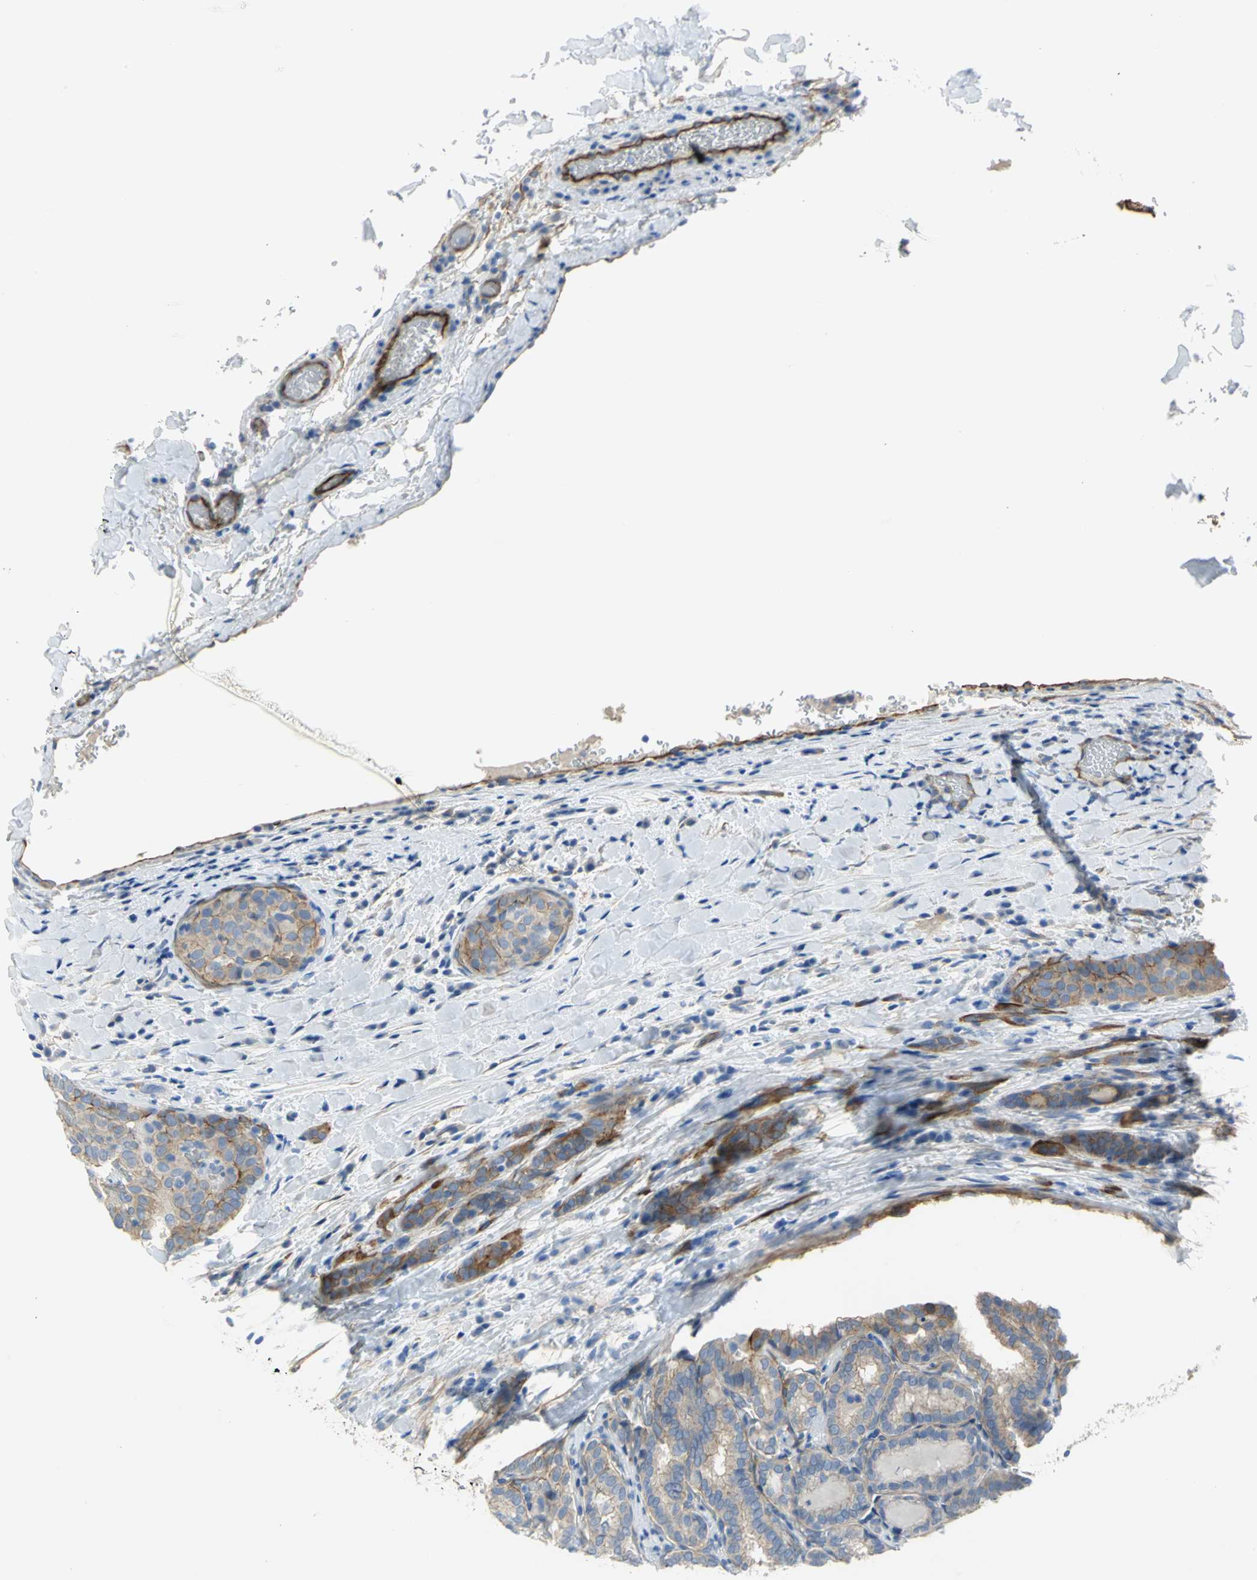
{"staining": {"intensity": "moderate", "quantity": ">75%", "location": "cytoplasmic/membranous"}, "tissue": "thyroid cancer", "cell_type": "Tumor cells", "image_type": "cancer", "snomed": [{"axis": "morphology", "description": "Papillary adenocarcinoma, NOS"}, {"axis": "topography", "description": "Thyroid gland"}], "caption": "Moderate cytoplasmic/membranous staining for a protein is present in about >75% of tumor cells of thyroid cancer using immunohistochemistry (IHC).", "gene": "FLNB", "patient": {"sex": "female", "age": 30}}